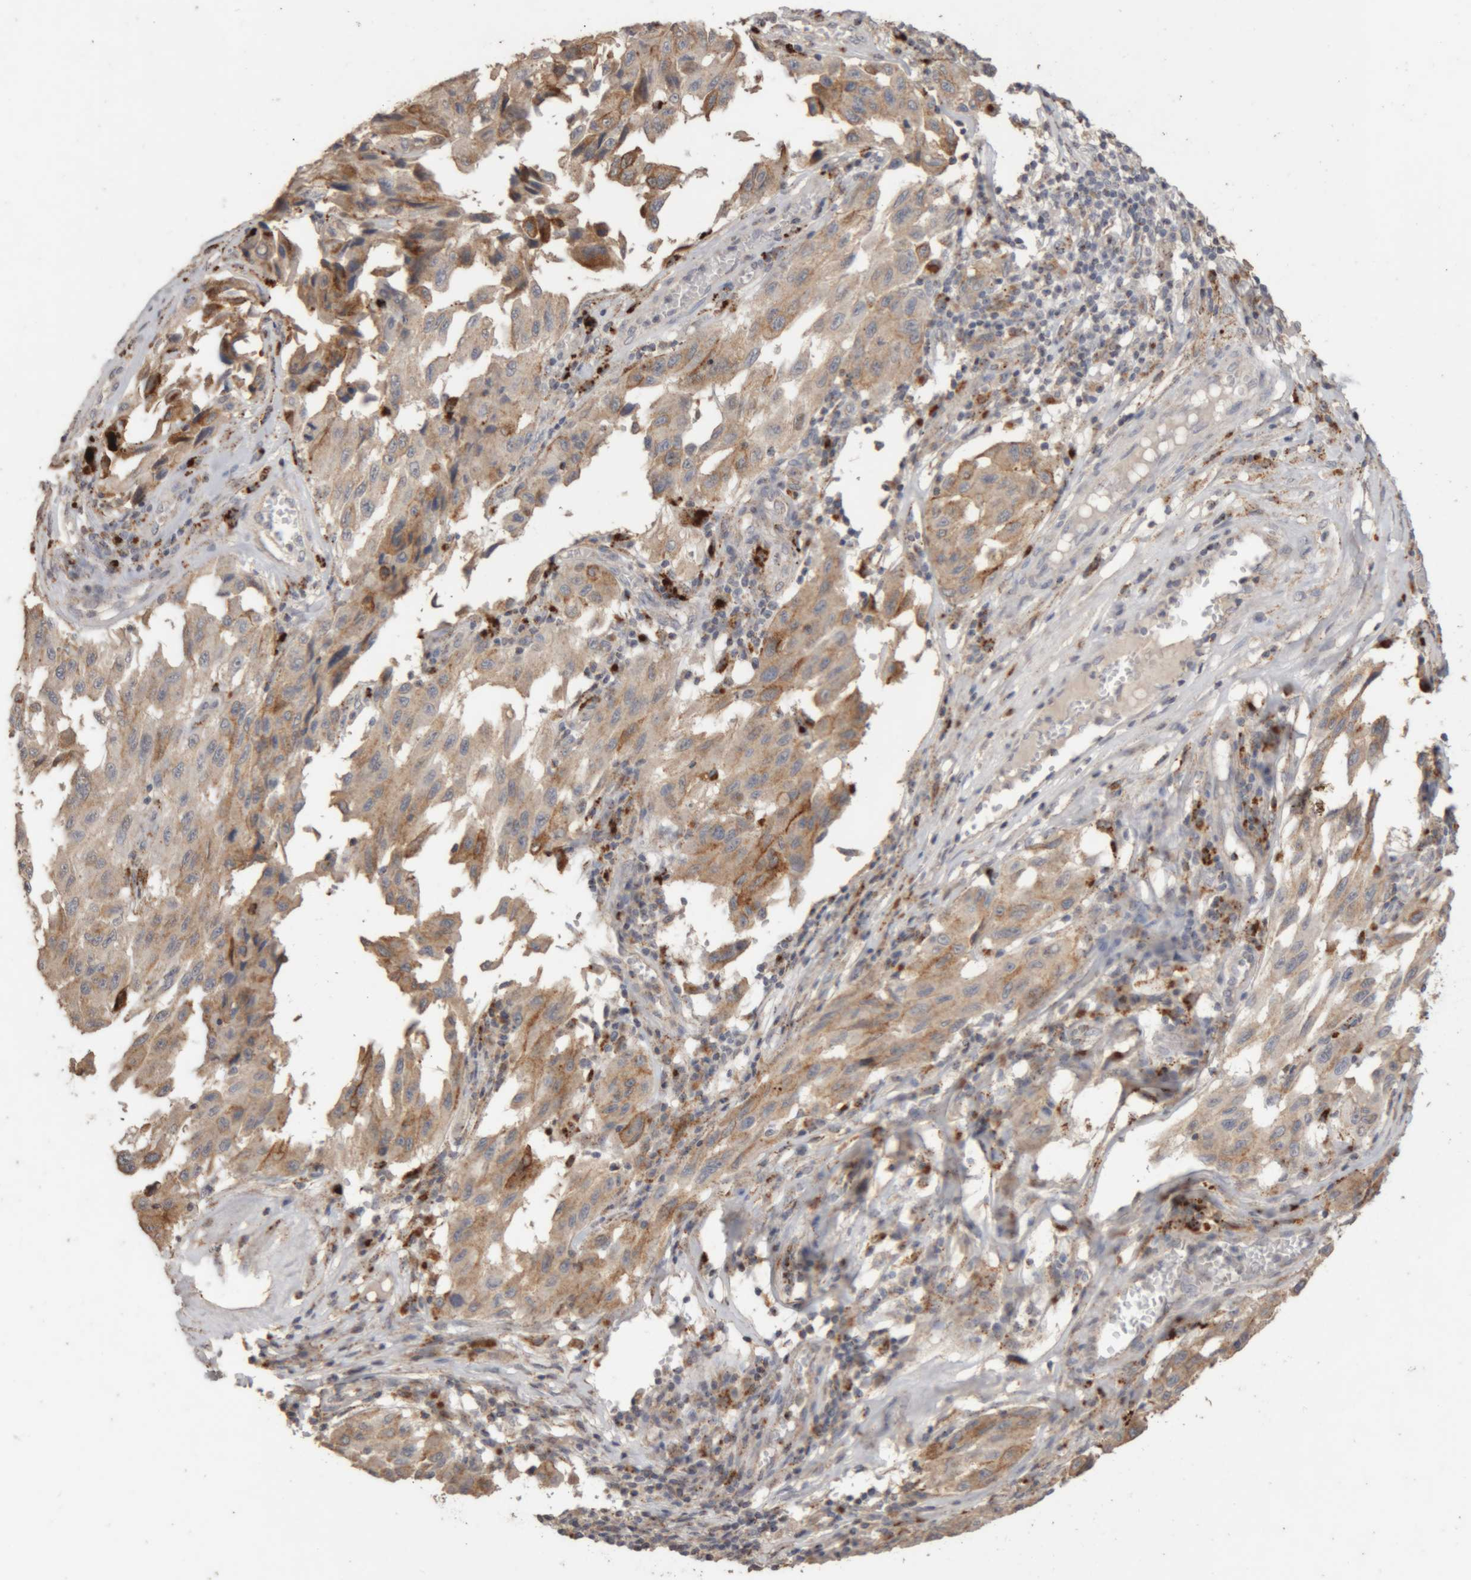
{"staining": {"intensity": "moderate", "quantity": ">75%", "location": "cytoplasmic/membranous"}, "tissue": "melanoma", "cell_type": "Tumor cells", "image_type": "cancer", "snomed": [{"axis": "morphology", "description": "Malignant melanoma, NOS"}, {"axis": "topography", "description": "Skin"}], "caption": "IHC (DAB (3,3'-diaminobenzidine)) staining of human malignant melanoma shows moderate cytoplasmic/membranous protein positivity in about >75% of tumor cells.", "gene": "ARSA", "patient": {"sex": "male", "age": 30}}